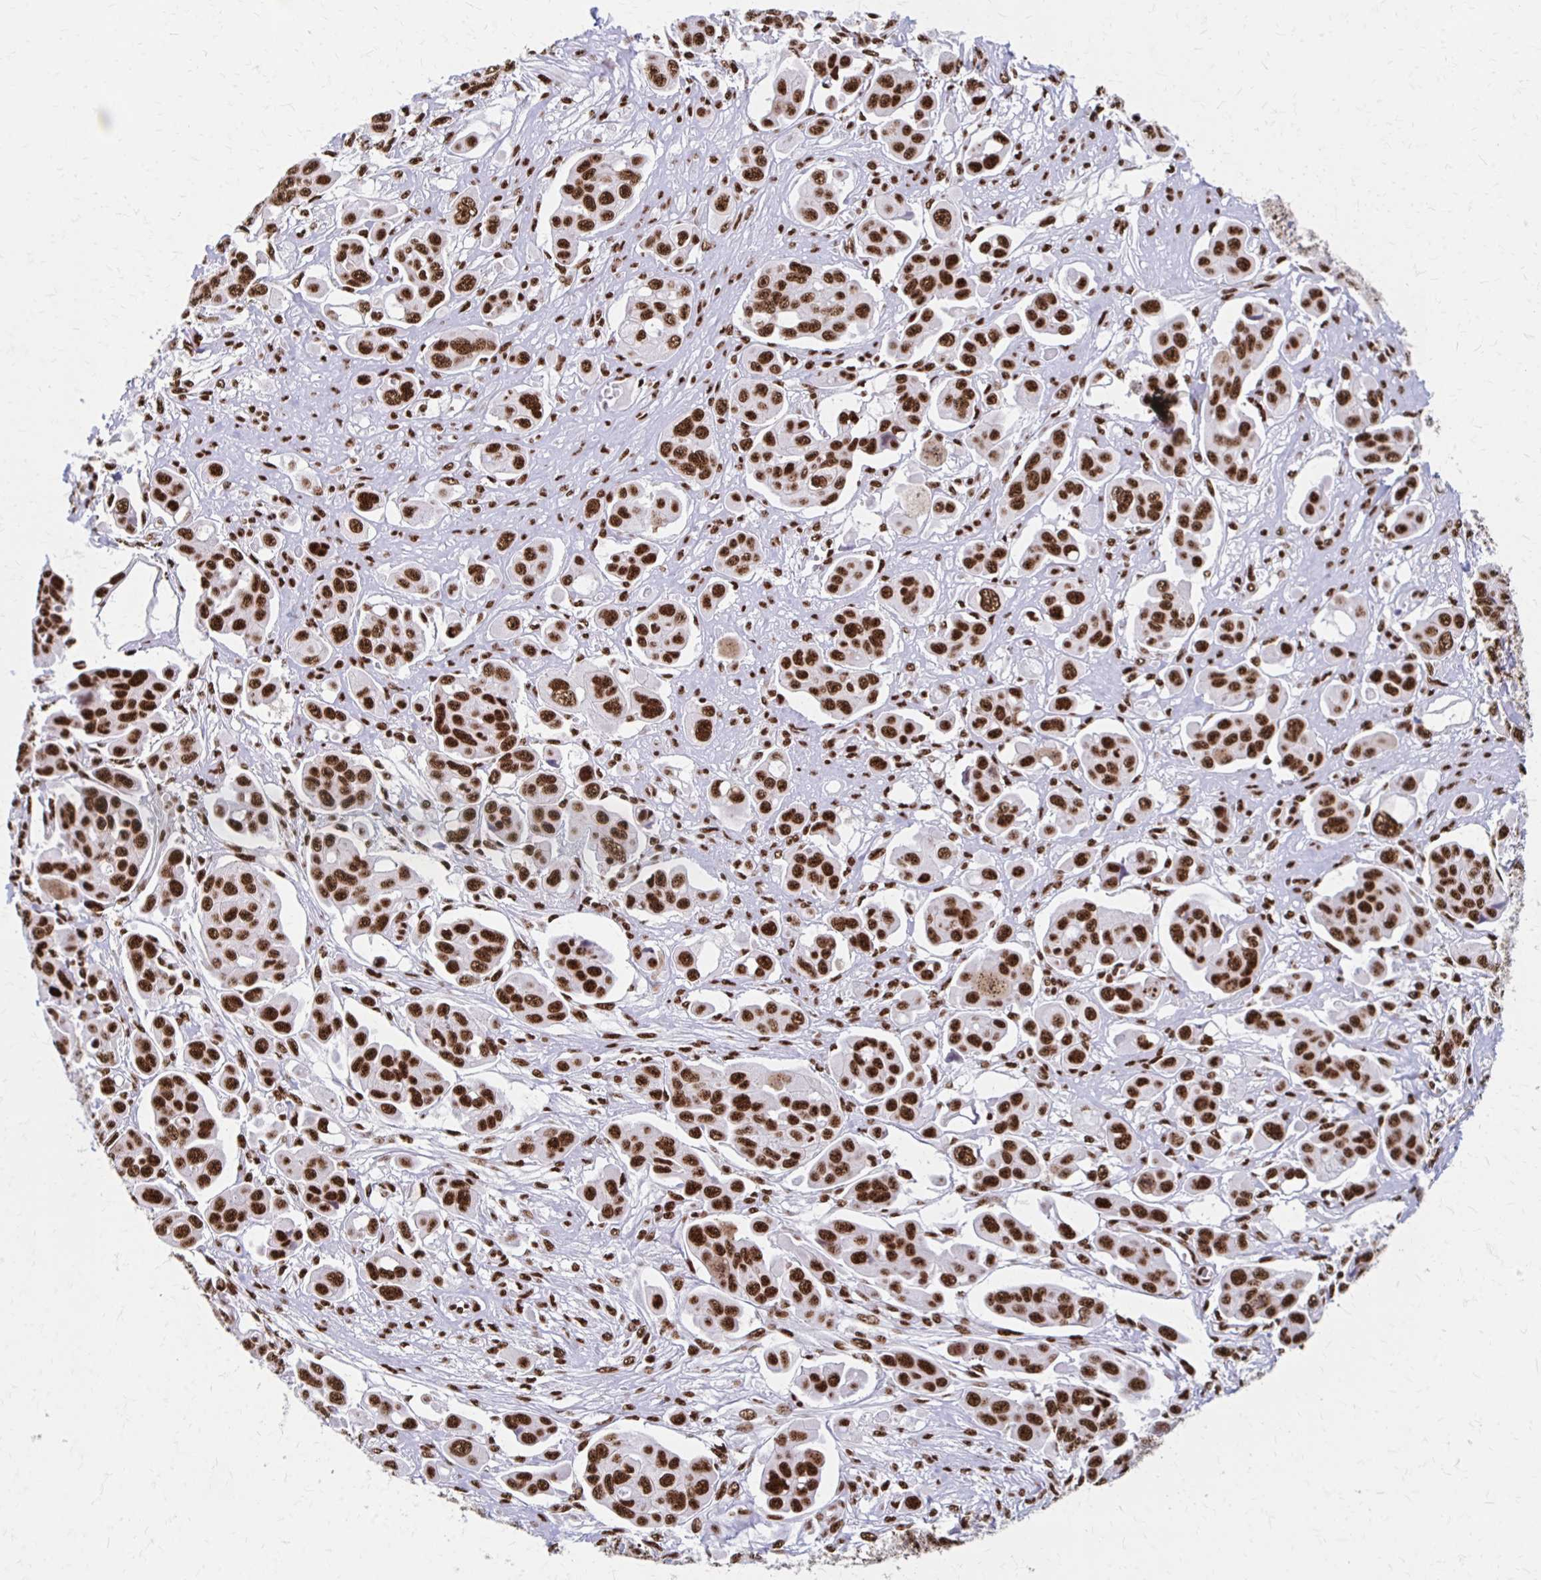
{"staining": {"intensity": "strong", "quantity": ">75%", "location": "nuclear"}, "tissue": "ovarian cancer", "cell_type": "Tumor cells", "image_type": "cancer", "snomed": [{"axis": "morphology", "description": "Carcinoma, endometroid"}, {"axis": "topography", "description": "Ovary"}], "caption": "Immunohistochemistry staining of ovarian cancer (endometroid carcinoma), which exhibits high levels of strong nuclear positivity in approximately >75% of tumor cells indicating strong nuclear protein expression. The staining was performed using DAB (3,3'-diaminobenzidine) (brown) for protein detection and nuclei were counterstained in hematoxylin (blue).", "gene": "CNKSR3", "patient": {"sex": "female", "age": 70}}